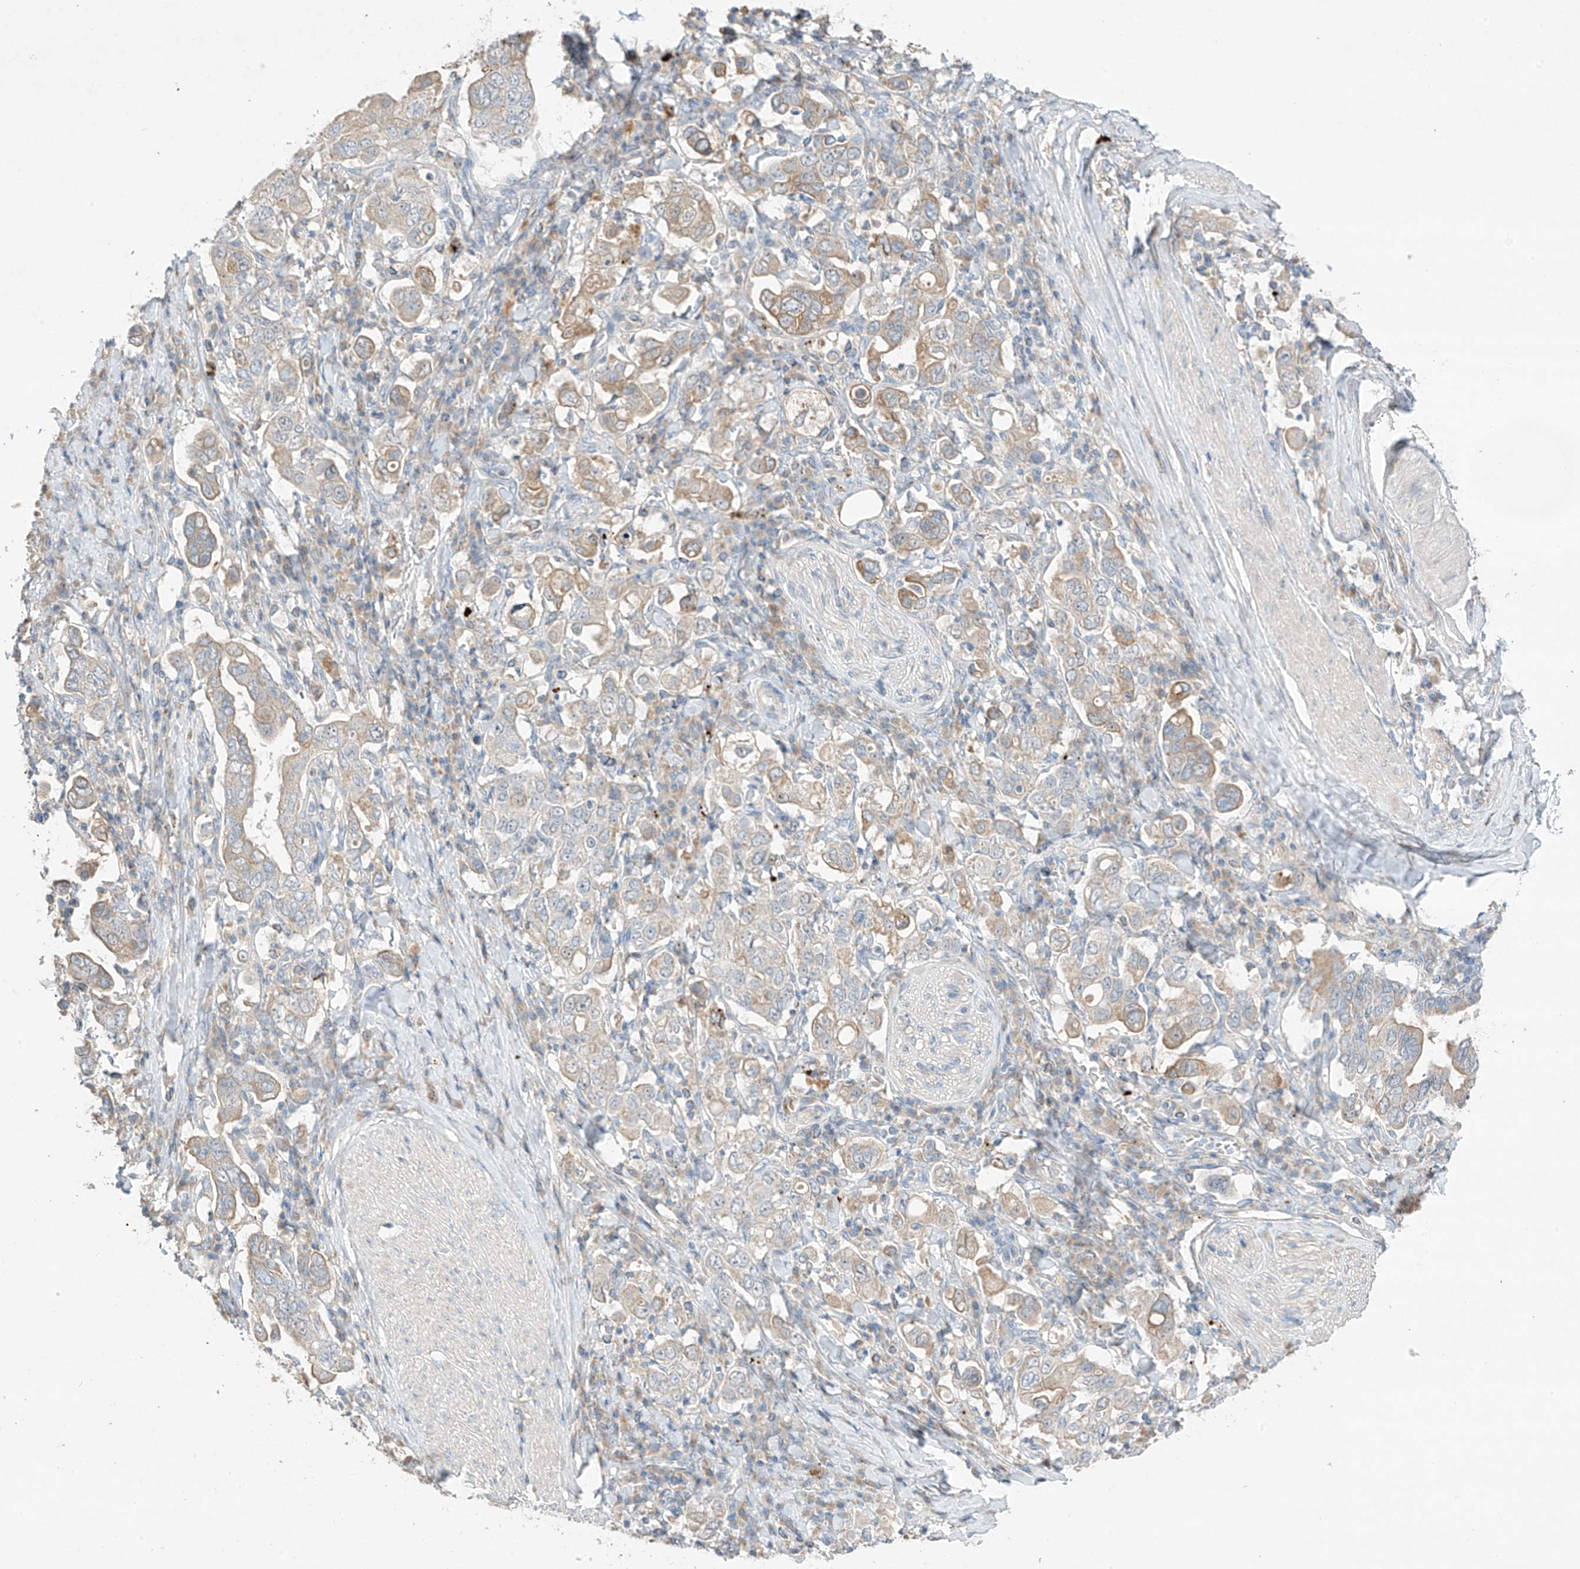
{"staining": {"intensity": "moderate", "quantity": "<25%", "location": "cytoplasmic/membranous"}, "tissue": "stomach cancer", "cell_type": "Tumor cells", "image_type": "cancer", "snomed": [{"axis": "morphology", "description": "Adenocarcinoma, NOS"}, {"axis": "topography", "description": "Stomach, upper"}], "caption": "Human stomach cancer (adenocarcinoma) stained for a protein (brown) exhibits moderate cytoplasmic/membranous positive staining in approximately <25% of tumor cells.", "gene": "CAPN13", "patient": {"sex": "male", "age": 62}}